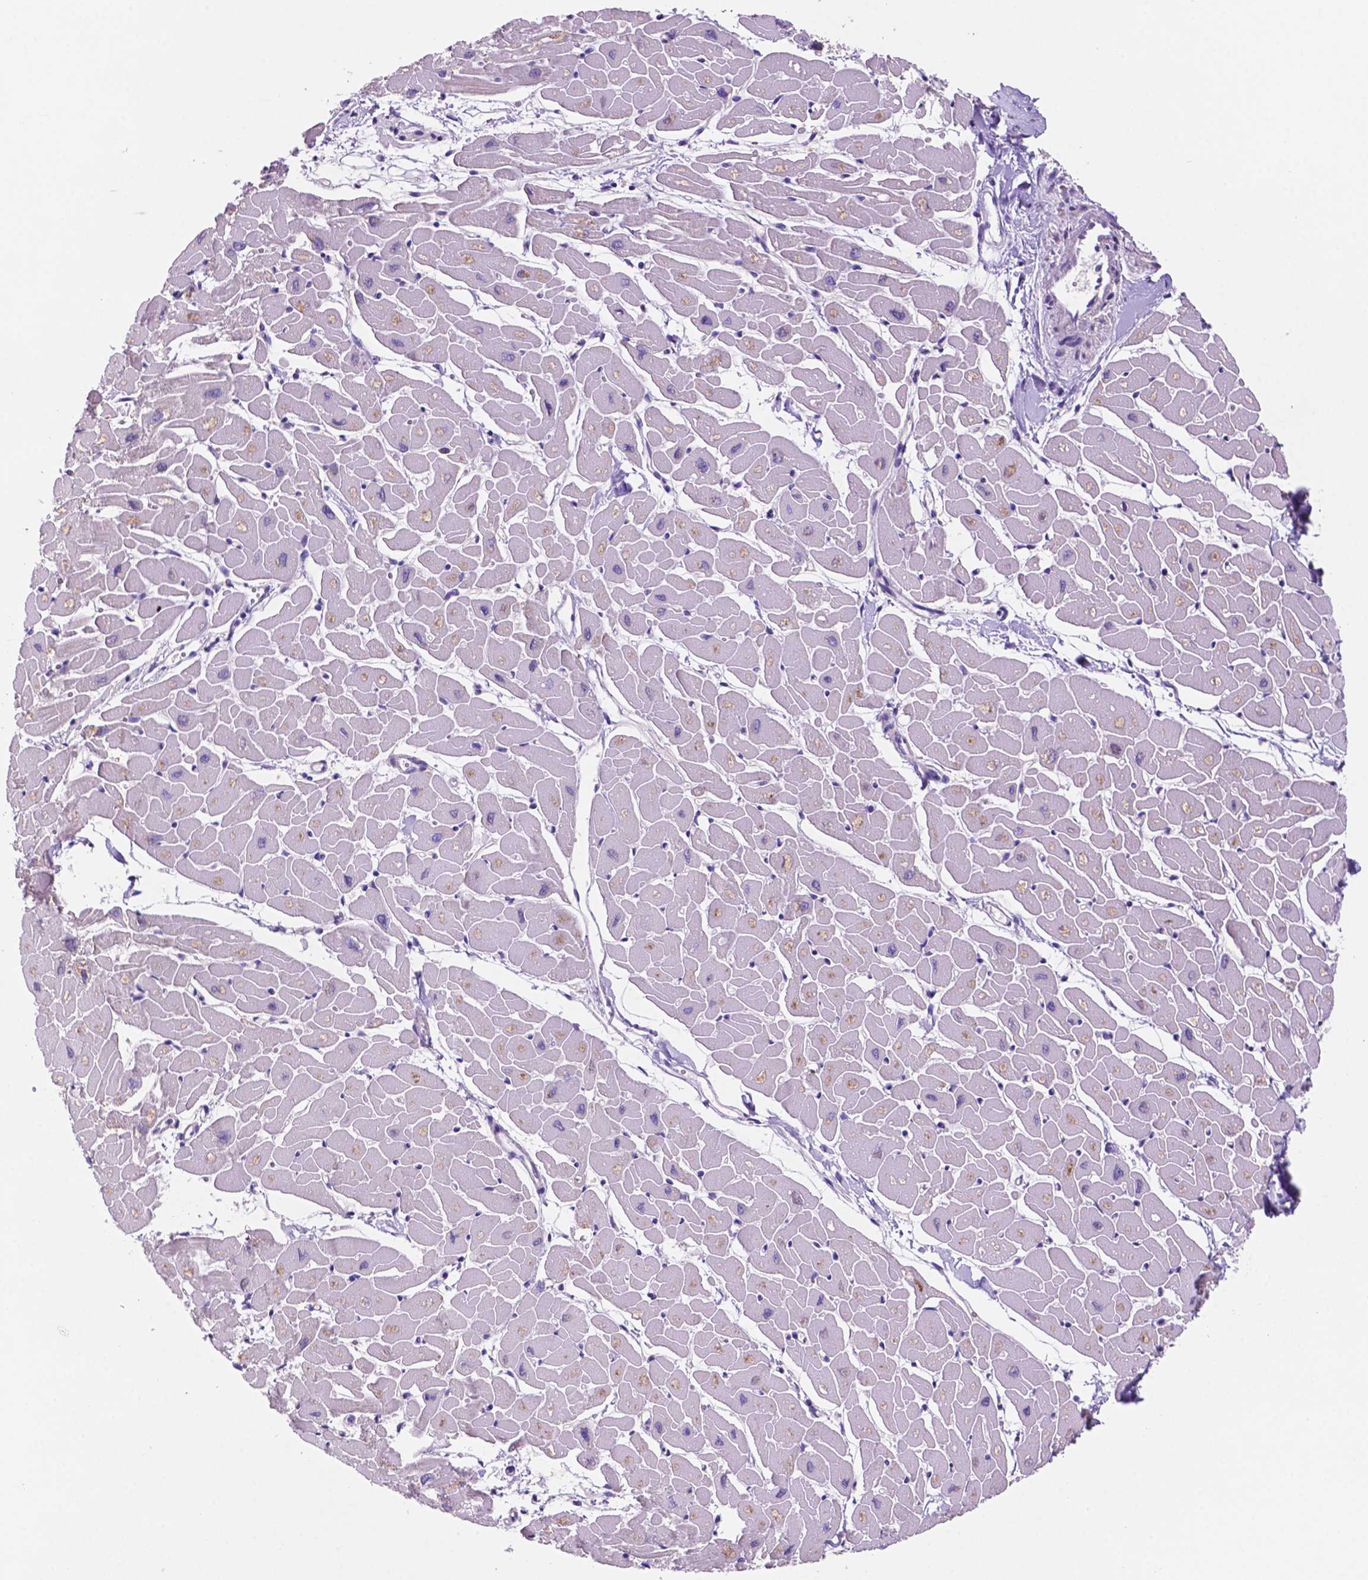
{"staining": {"intensity": "weak", "quantity": "<25%", "location": "cytoplasmic/membranous"}, "tissue": "heart muscle", "cell_type": "Cardiomyocytes", "image_type": "normal", "snomed": [{"axis": "morphology", "description": "Normal tissue, NOS"}, {"axis": "topography", "description": "Heart"}], "caption": "IHC photomicrograph of unremarkable human heart muscle stained for a protein (brown), which demonstrates no staining in cardiomyocytes.", "gene": "PRPS2", "patient": {"sex": "male", "age": 57}}